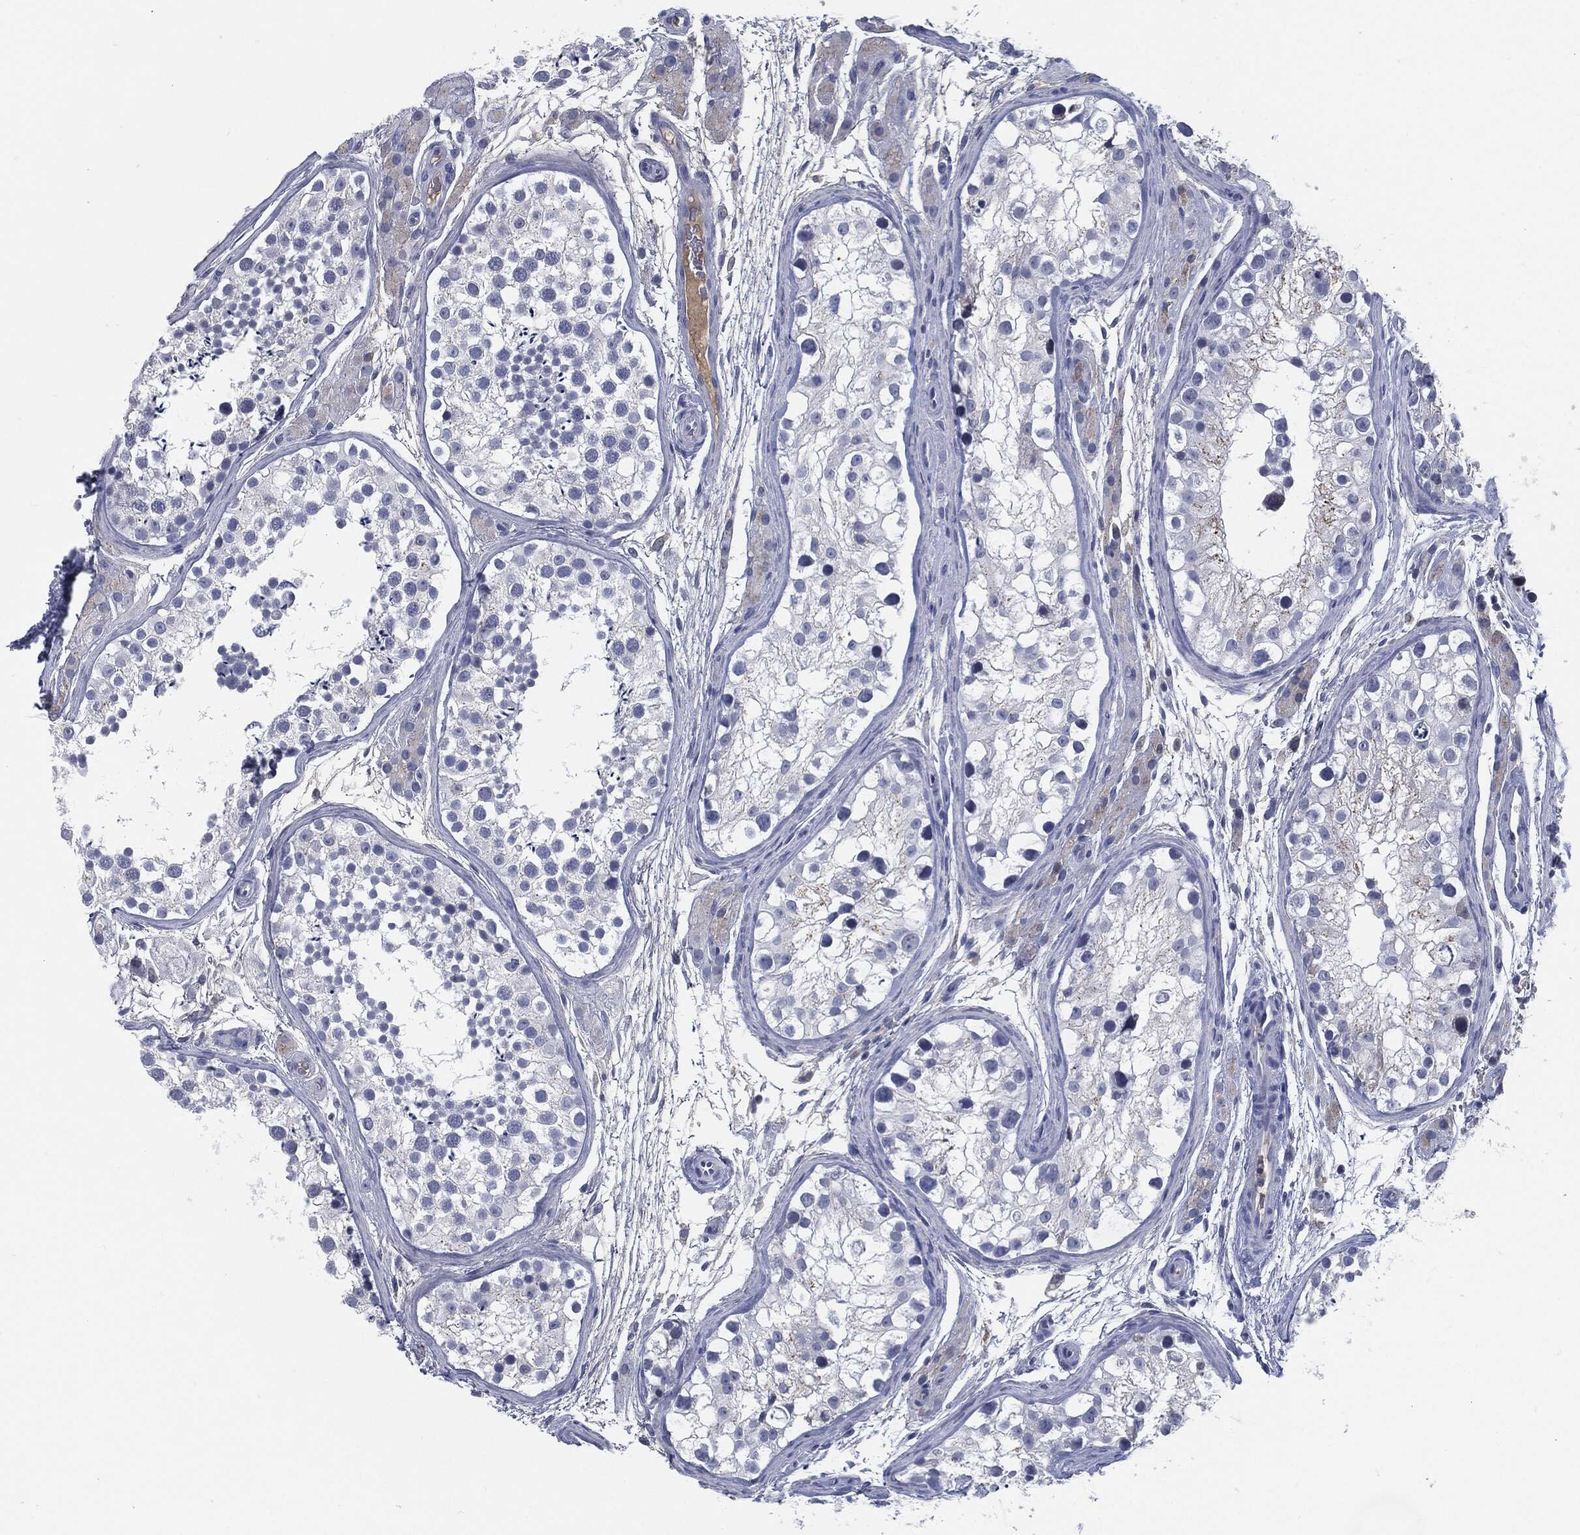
{"staining": {"intensity": "negative", "quantity": "none", "location": "none"}, "tissue": "testis", "cell_type": "Cells in seminiferous ducts", "image_type": "normal", "snomed": [{"axis": "morphology", "description": "Normal tissue, NOS"}, {"axis": "topography", "description": "Testis"}], "caption": "Immunohistochemical staining of unremarkable human testis exhibits no significant staining in cells in seminiferous ducts. (DAB (3,3'-diaminobenzidine) IHC visualized using brightfield microscopy, high magnification).", "gene": "MST1", "patient": {"sex": "male", "age": 31}}